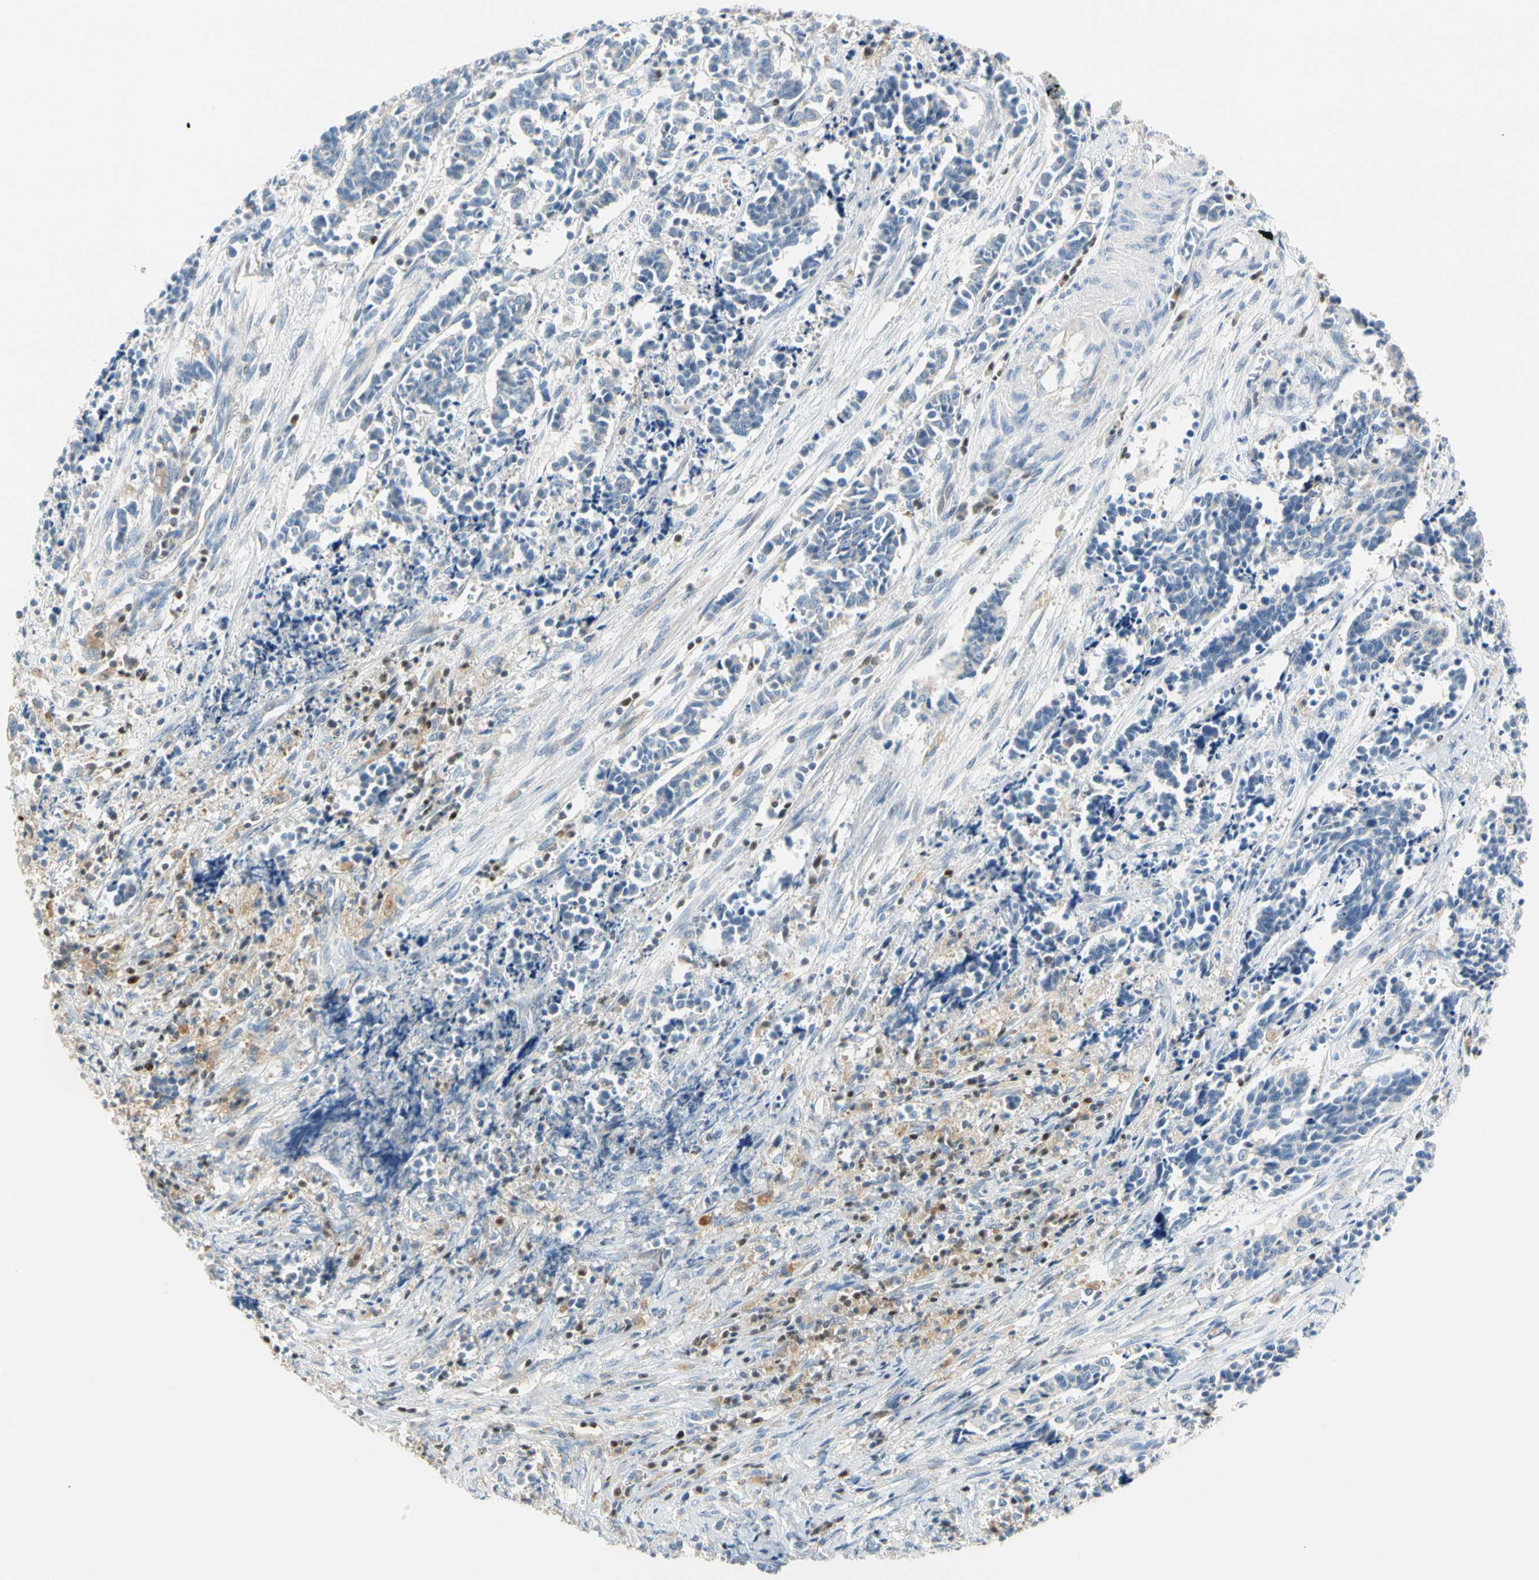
{"staining": {"intensity": "negative", "quantity": "none", "location": "none"}, "tissue": "cervical cancer", "cell_type": "Tumor cells", "image_type": "cancer", "snomed": [{"axis": "morphology", "description": "Squamous cell carcinoma, NOS"}, {"axis": "topography", "description": "Cervix"}], "caption": "The photomicrograph demonstrates no significant positivity in tumor cells of cervical squamous cell carcinoma. (DAB (3,3'-diaminobenzidine) IHC visualized using brightfield microscopy, high magnification).", "gene": "SP140", "patient": {"sex": "female", "age": 35}}